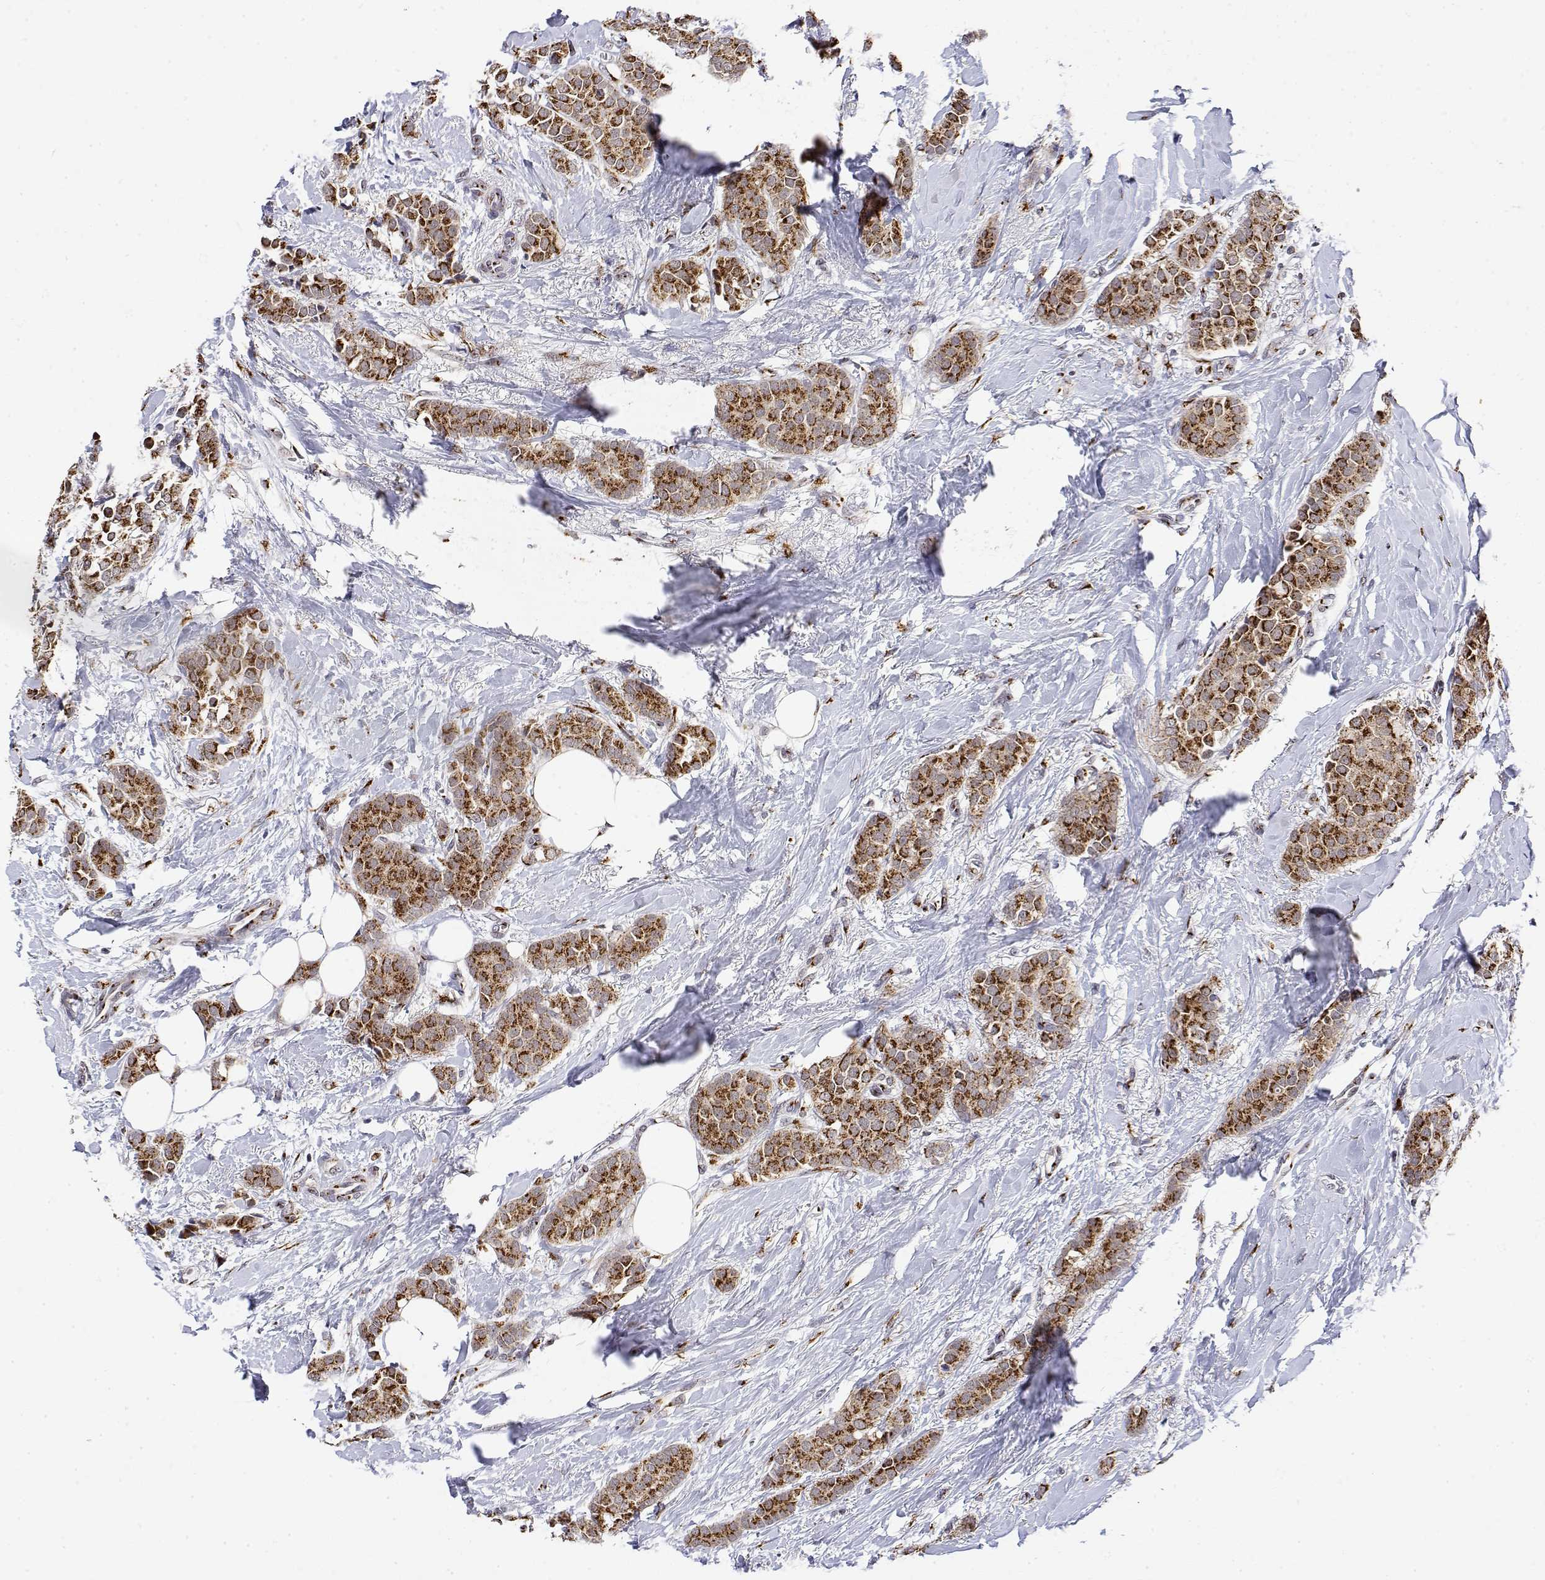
{"staining": {"intensity": "strong", "quantity": ">75%", "location": "cytoplasmic/membranous"}, "tissue": "breast cancer", "cell_type": "Tumor cells", "image_type": "cancer", "snomed": [{"axis": "morphology", "description": "Duct carcinoma"}, {"axis": "topography", "description": "Breast"}], "caption": "A high amount of strong cytoplasmic/membranous expression is seen in about >75% of tumor cells in breast cancer (intraductal carcinoma) tissue. Ihc stains the protein of interest in brown and the nuclei are stained blue.", "gene": "YIPF3", "patient": {"sex": "female", "age": 79}}